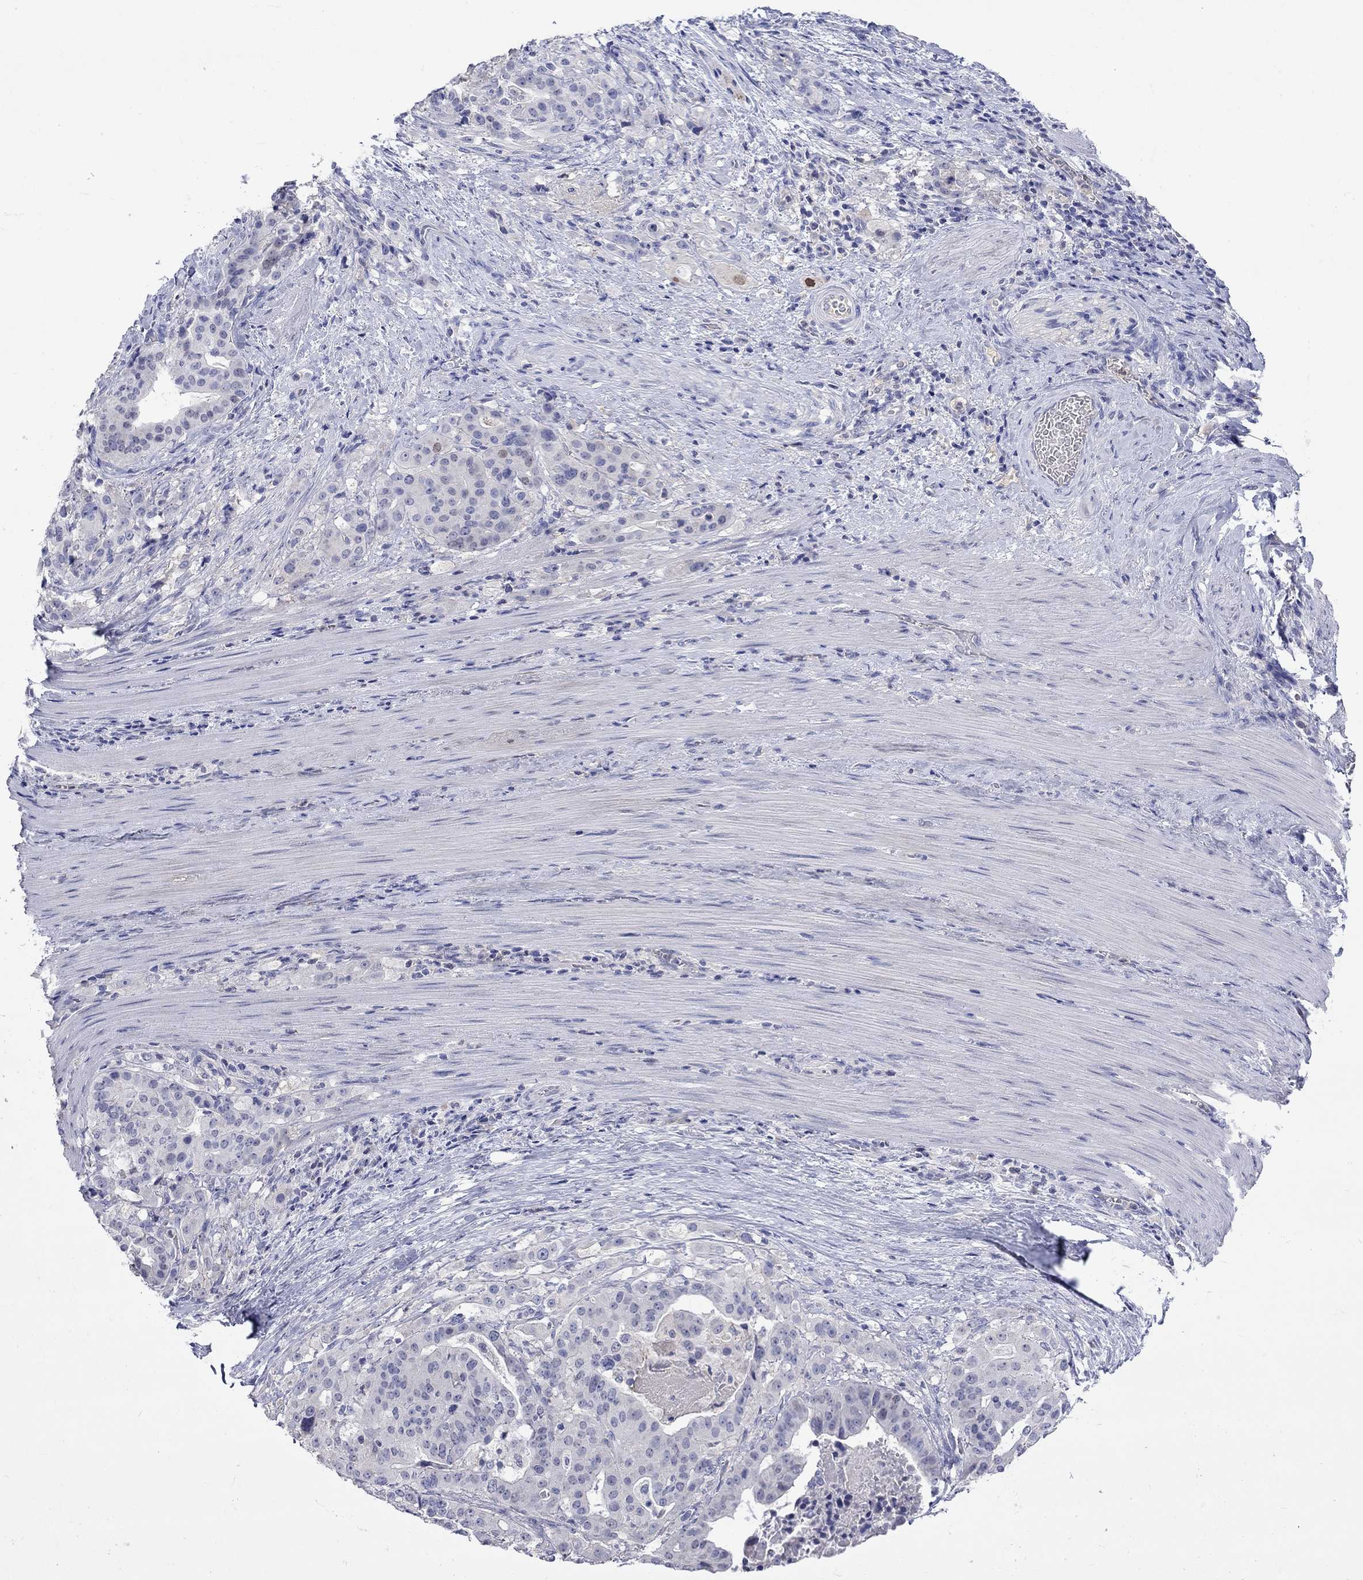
{"staining": {"intensity": "negative", "quantity": "none", "location": "none"}, "tissue": "stomach cancer", "cell_type": "Tumor cells", "image_type": "cancer", "snomed": [{"axis": "morphology", "description": "Adenocarcinoma, NOS"}, {"axis": "topography", "description": "Stomach"}], "caption": "Tumor cells show no significant protein expression in stomach adenocarcinoma. (DAB immunohistochemistry, high magnification).", "gene": "LRFN4", "patient": {"sex": "male", "age": 48}}